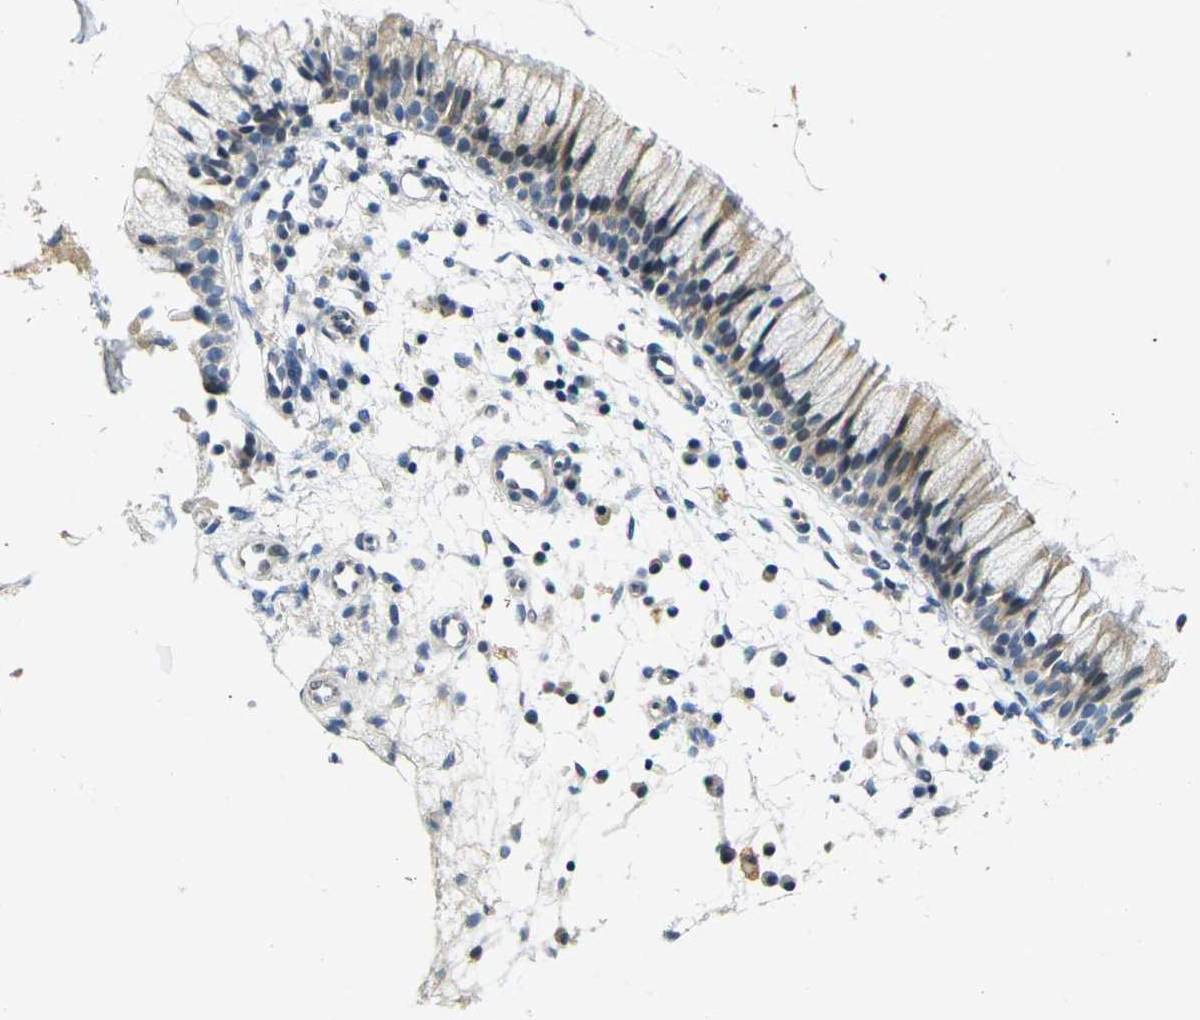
{"staining": {"intensity": "weak", "quantity": "25%-75%", "location": "cytoplasmic/membranous"}, "tissue": "nasopharynx", "cell_type": "Respiratory epithelial cells", "image_type": "normal", "snomed": [{"axis": "morphology", "description": "Normal tissue, NOS"}, {"axis": "topography", "description": "Nasopharynx"}], "caption": "A micrograph of nasopharynx stained for a protein reveals weak cytoplasmic/membranous brown staining in respiratory epithelial cells. Nuclei are stained in blue.", "gene": "SHISAL2B", "patient": {"sex": "male", "age": 21}}